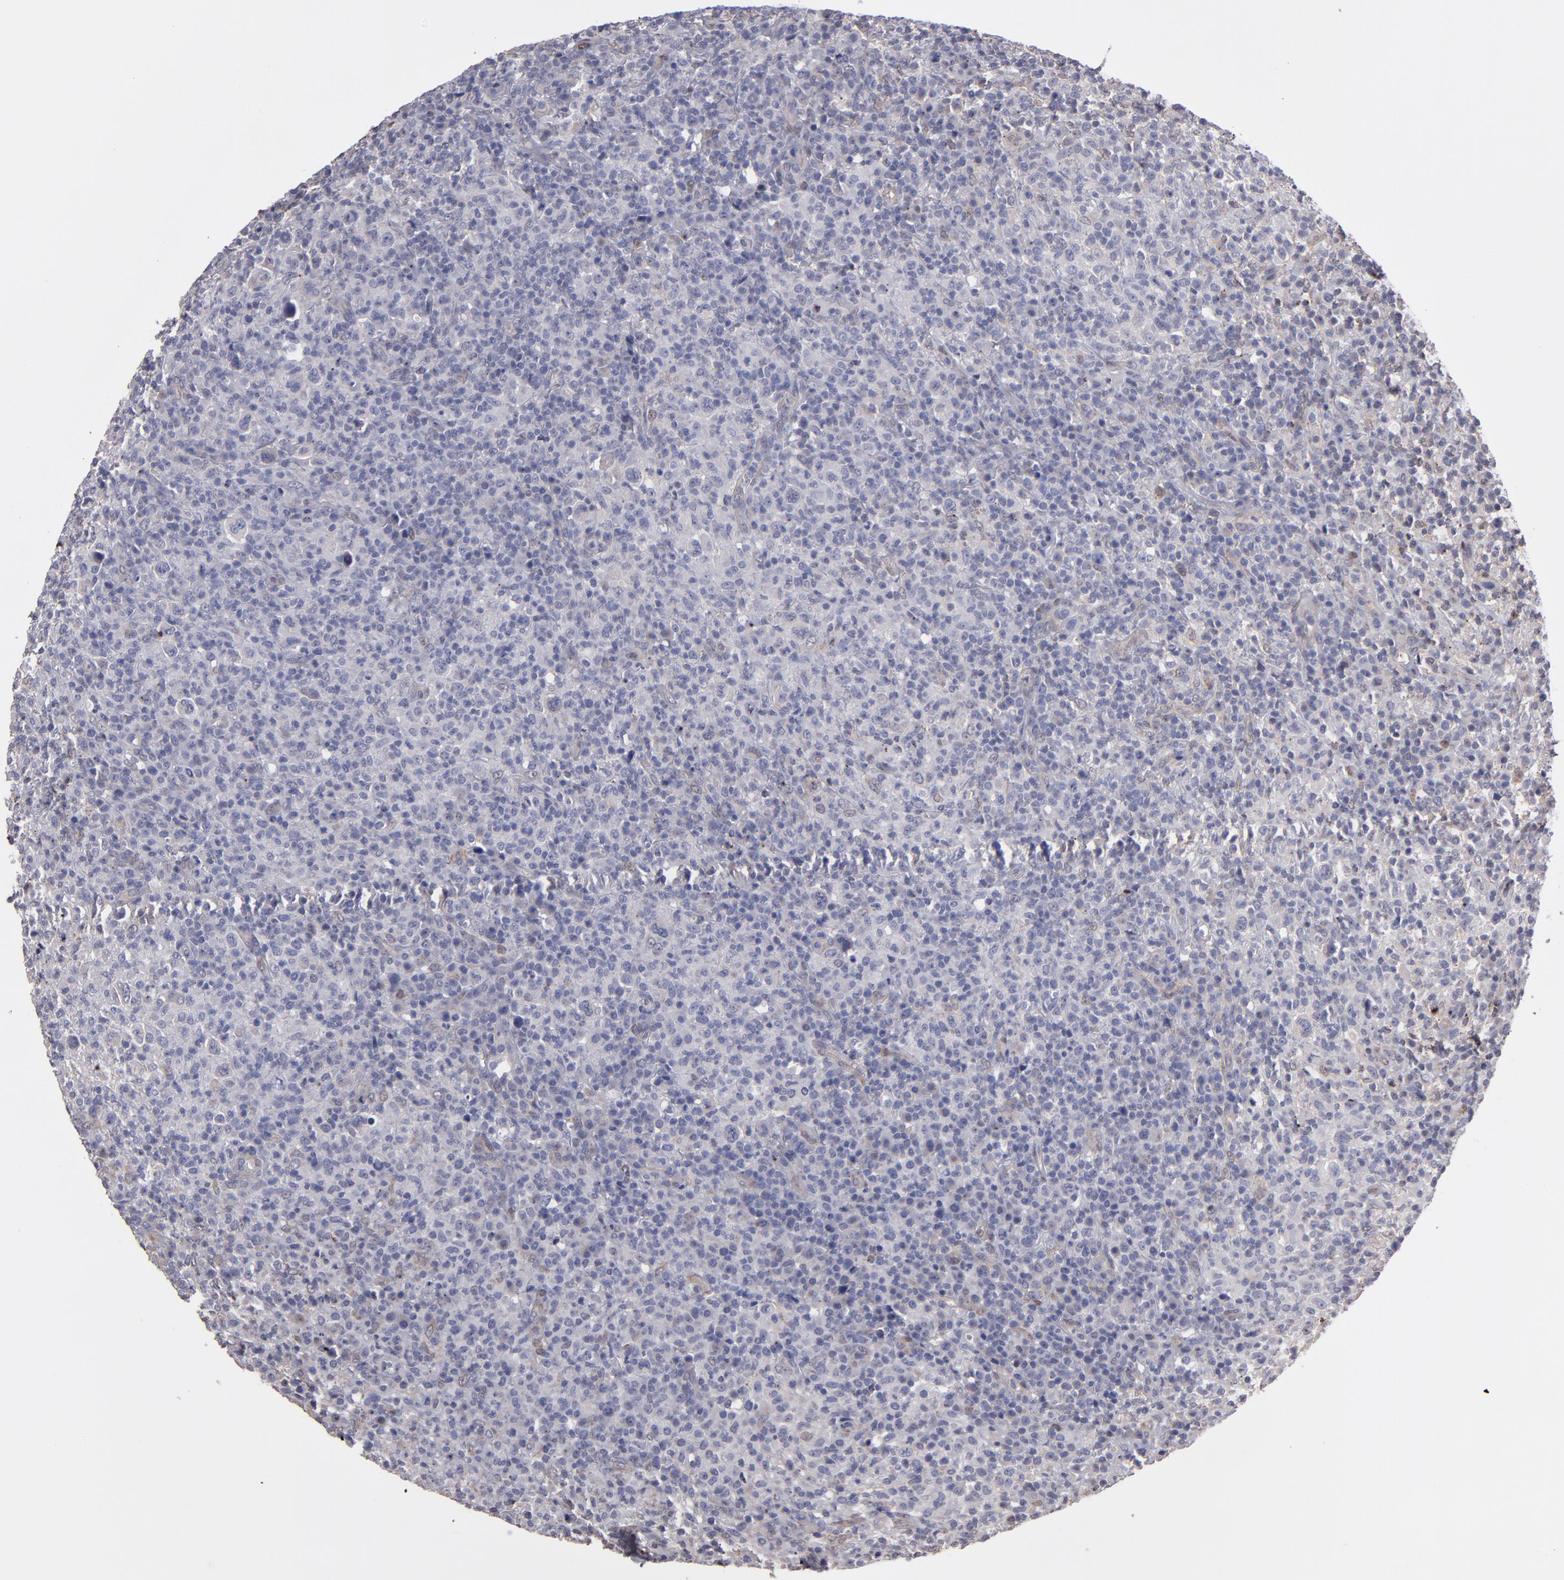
{"staining": {"intensity": "negative", "quantity": "none", "location": "none"}, "tissue": "lymphoma", "cell_type": "Tumor cells", "image_type": "cancer", "snomed": [{"axis": "morphology", "description": "Hodgkin's disease, NOS"}, {"axis": "topography", "description": "Lymph node"}], "caption": "The IHC micrograph has no significant expression in tumor cells of Hodgkin's disease tissue.", "gene": "NDRG2", "patient": {"sex": "male", "age": 65}}